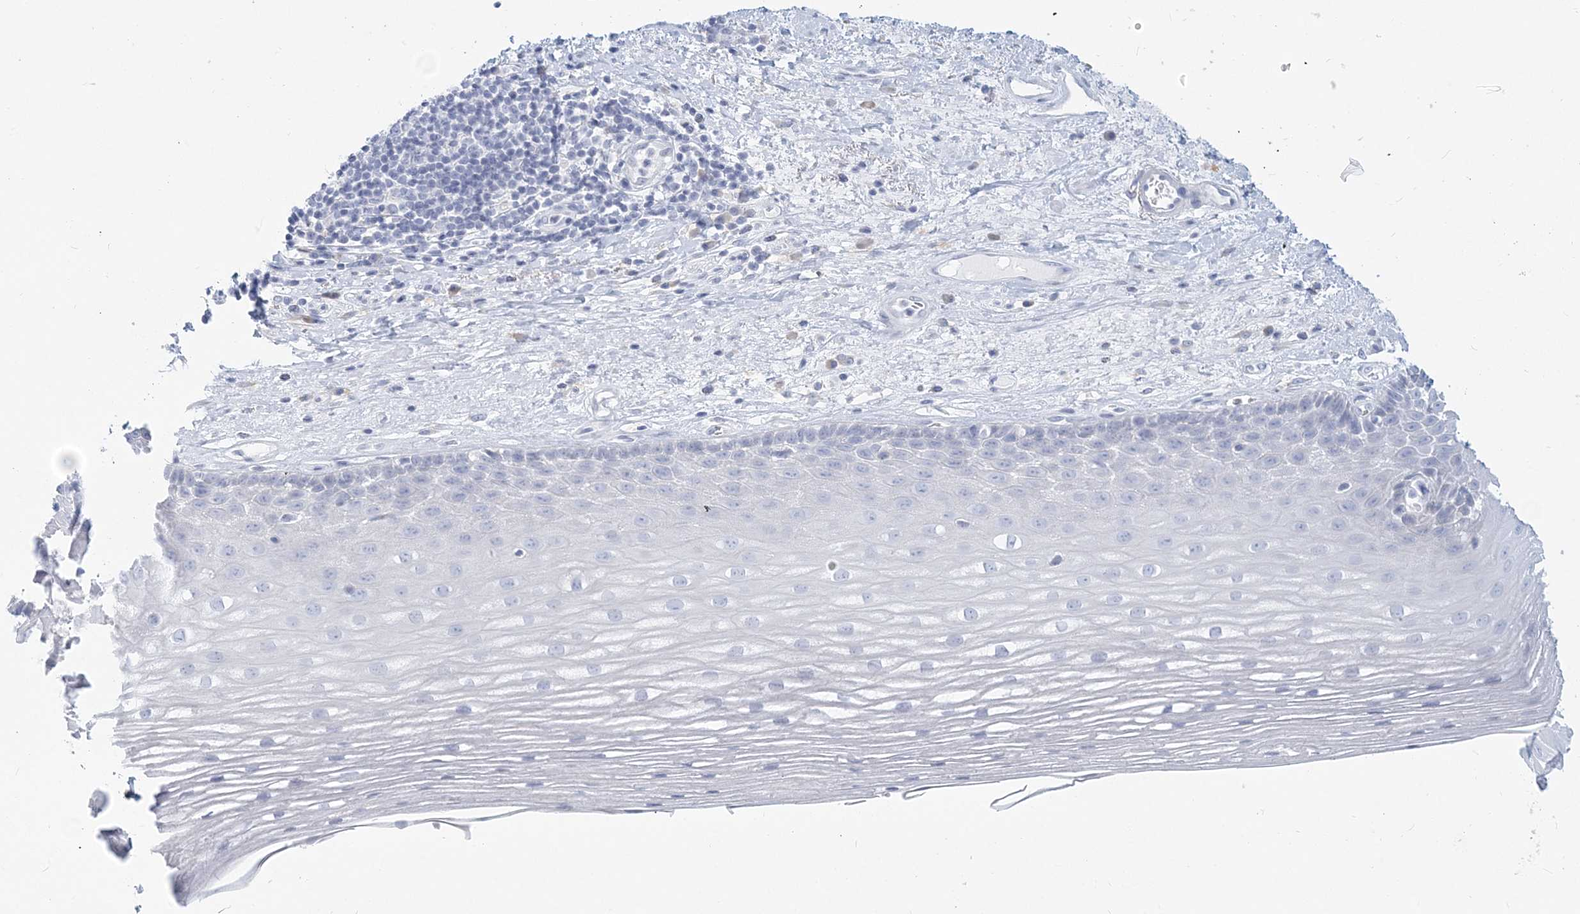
{"staining": {"intensity": "negative", "quantity": "none", "location": "none"}, "tissue": "esophagus", "cell_type": "Squamous epithelial cells", "image_type": "normal", "snomed": [{"axis": "morphology", "description": "Normal tissue, NOS"}, {"axis": "topography", "description": "Esophagus"}], "caption": "IHC image of benign esophagus: human esophagus stained with DAB exhibits no significant protein expression in squamous epithelial cells.", "gene": "CSN1S1", "patient": {"sex": "male", "age": 62}}